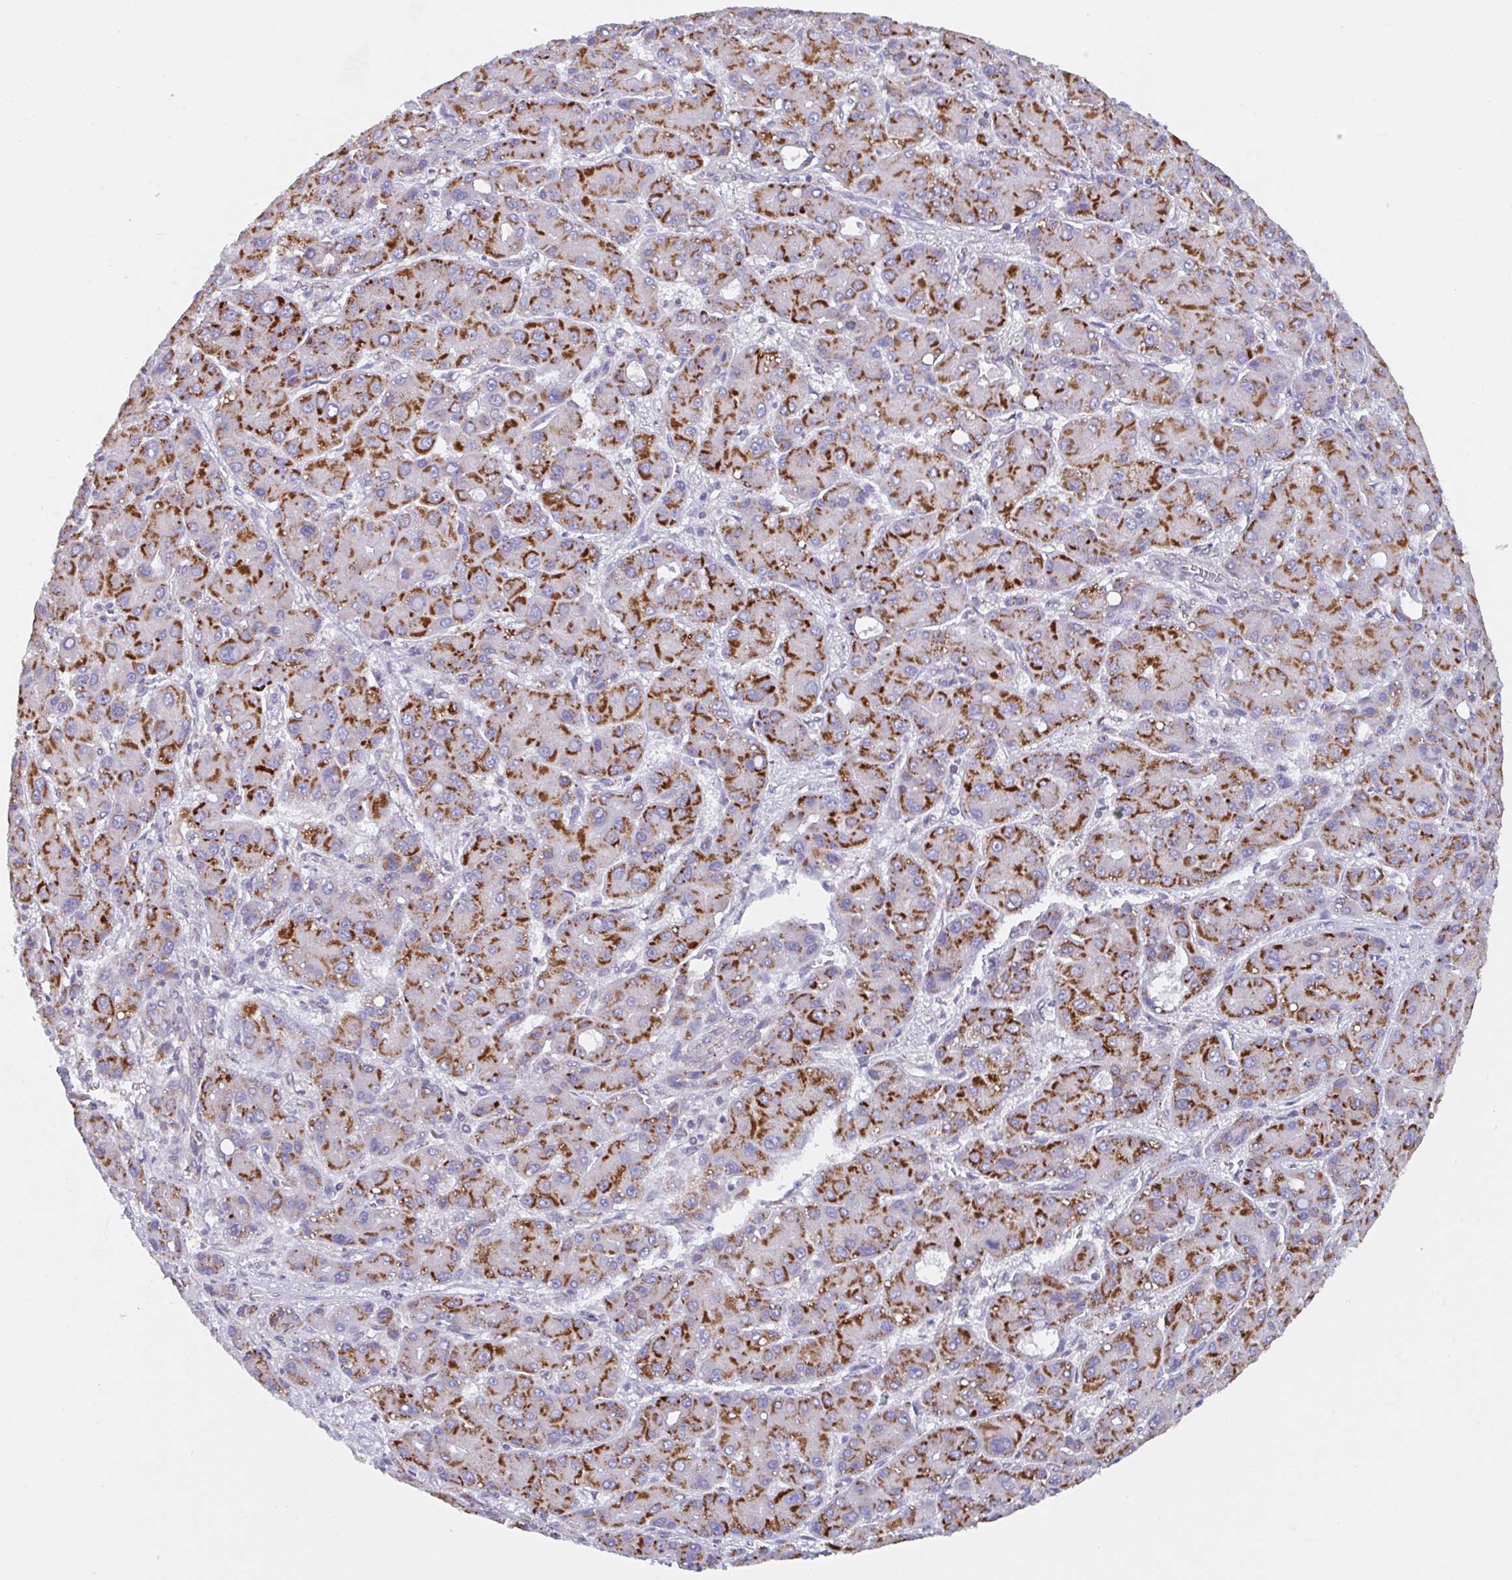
{"staining": {"intensity": "strong", "quantity": ">75%", "location": "cytoplasmic/membranous"}, "tissue": "liver cancer", "cell_type": "Tumor cells", "image_type": "cancer", "snomed": [{"axis": "morphology", "description": "Carcinoma, Hepatocellular, NOS"}, {"axis": "topography", "description": "Liver"}], "caption": "DAB immunohistochemical staining of liver hepatocellular carcinoma displays strong cytoplasmic/membranous protein expression in approximately >75% of tumor cells. Nuclei are stained in blue.", "gene": "PROSER3", "patient": {"sex": "male", "age": 55}}